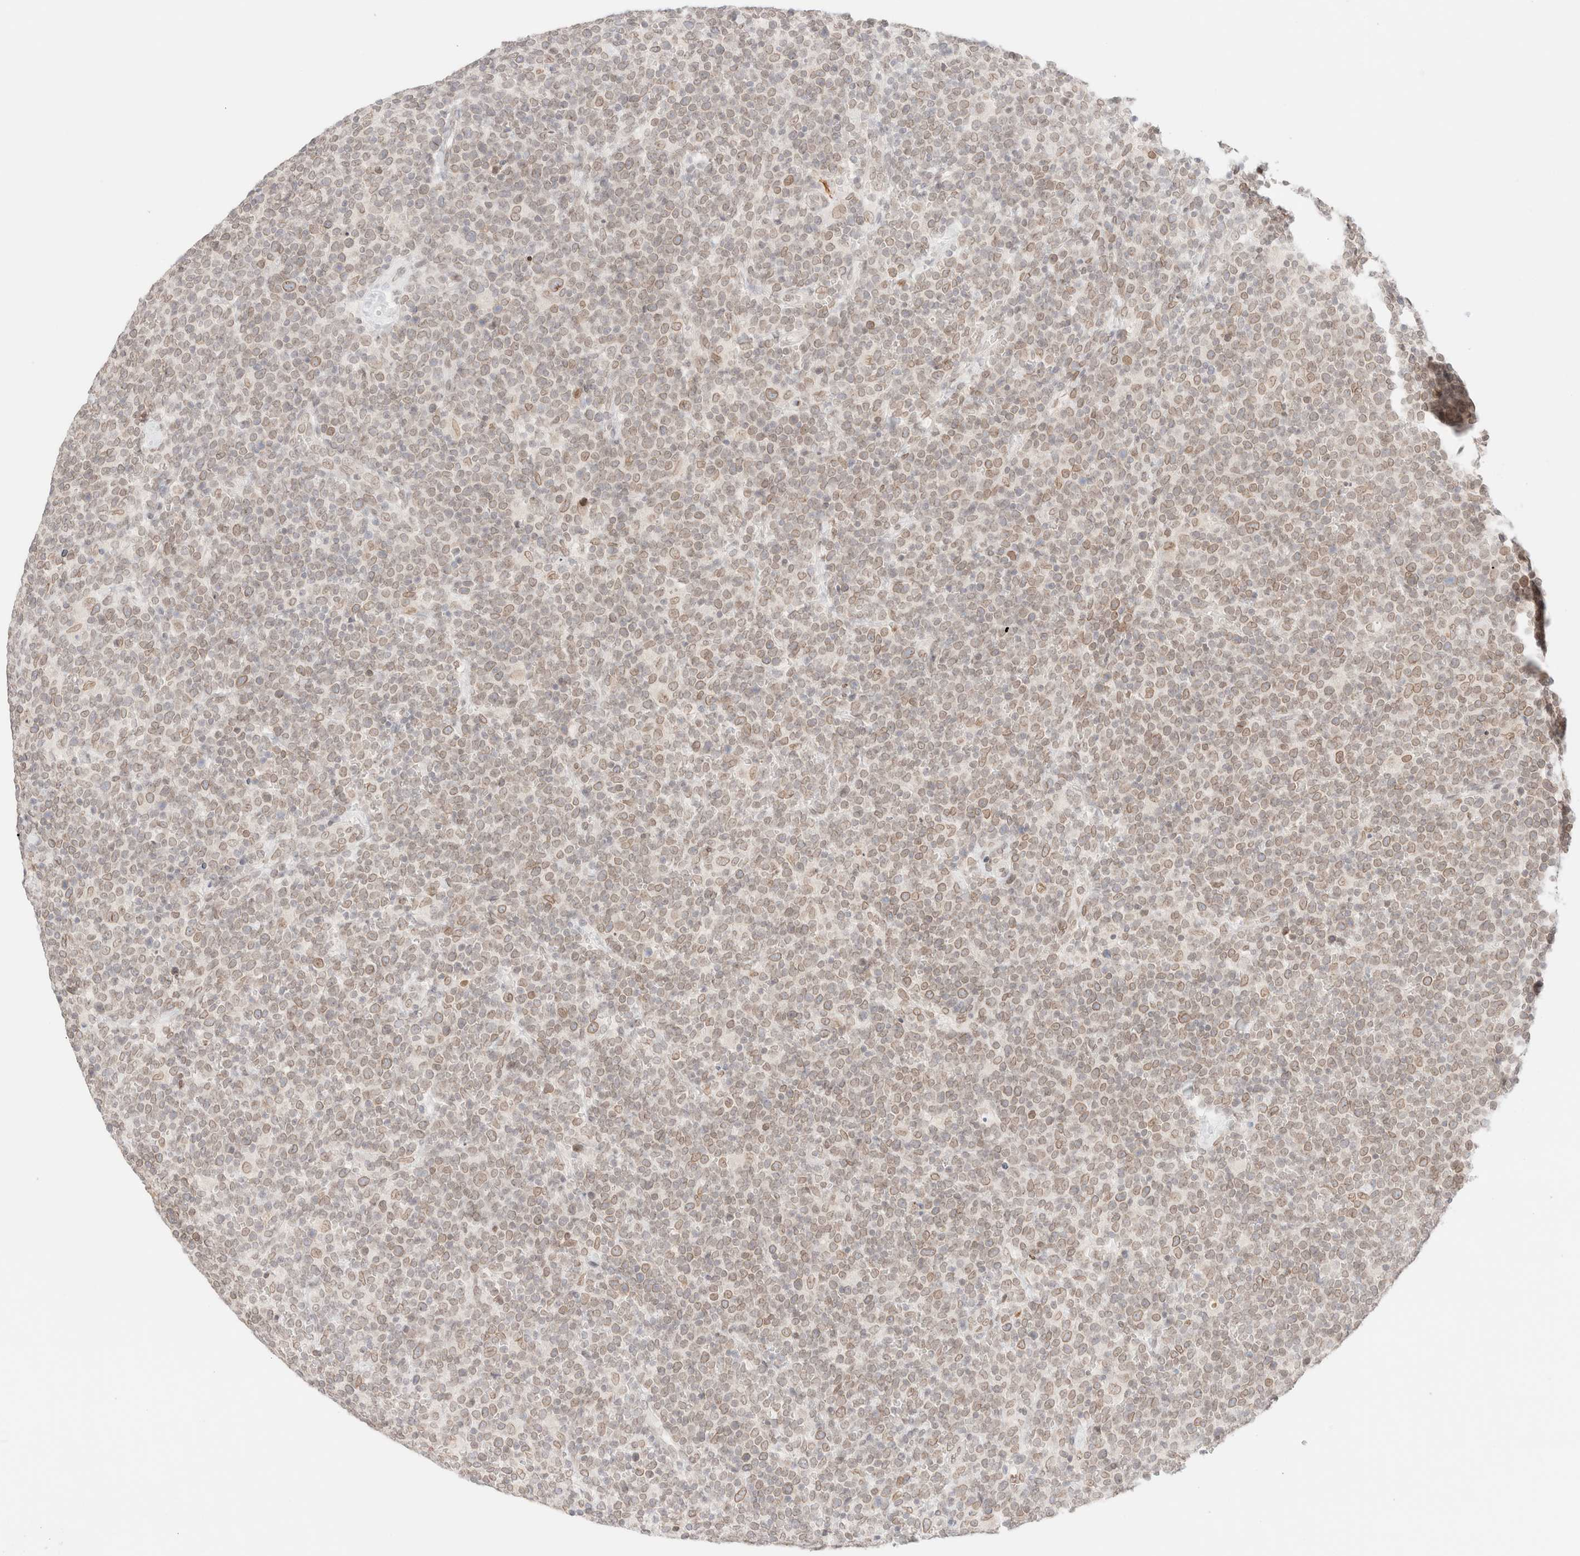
{"staining": {"intensity": "weak", "quantity": "25%-75%", "location": "cytoplasmic/membranous,nuclear"}, "tissue": "lymphoma", "cell_type": "Tumor cells", "image_type": "cancer", "snomed": [{"axis": "morphology", "description": "Malignant lymphoma, non-Hodgkin's type, High grade"}, {"axis": "topography", "description": "Lymph node"}], "caption": "Immunohistochemistry (IHC) photomicrograph of lymphoma stained for a protein (brown), which exhibits low levels of weak cytoplasmic/membranous and nuclear expression in about 25%-75% of tumor cells.", "gene": "ZNF770", "patient": {"sex": "male", "age": 61}}